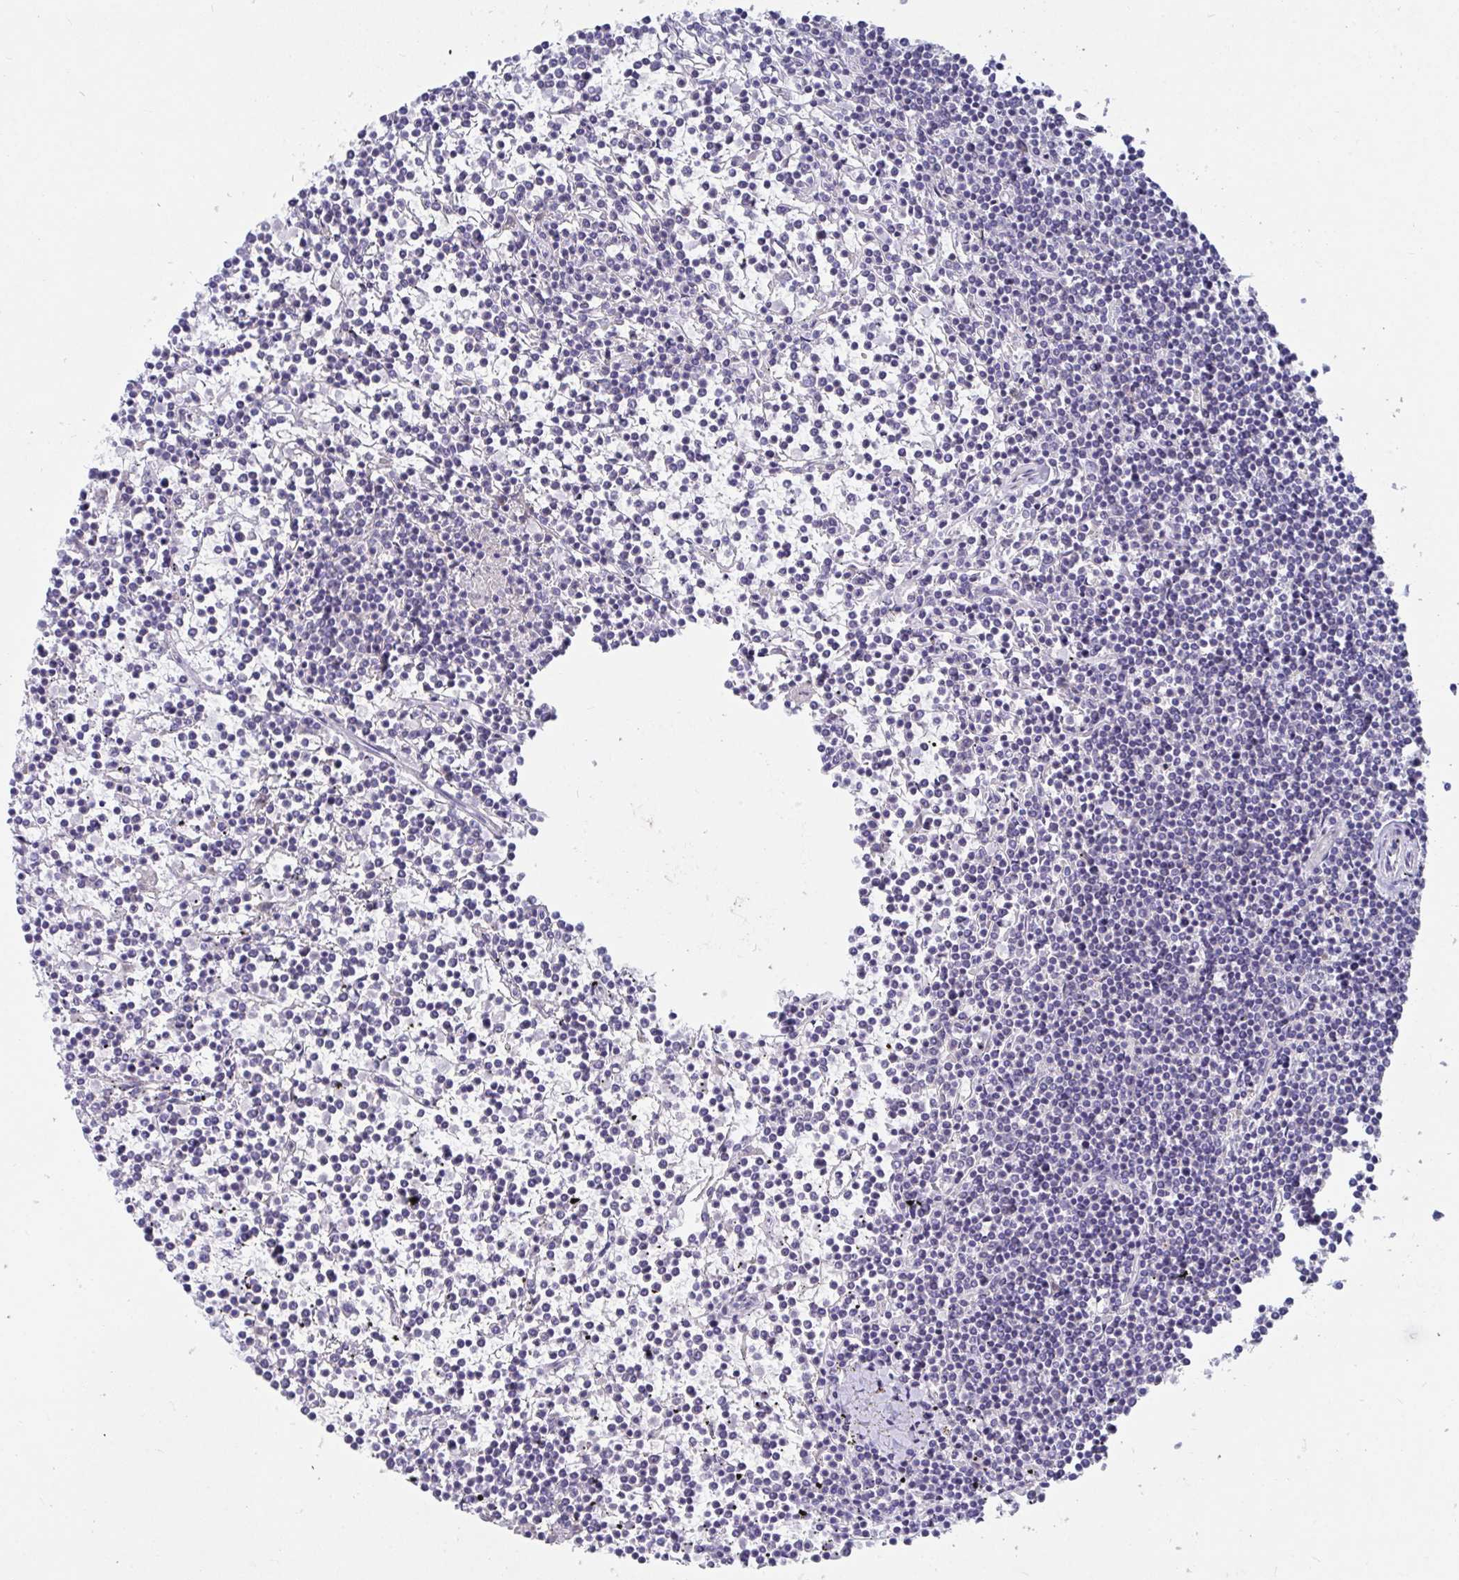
{"staining": {"intensity": "negative", "quantity": "none", "location": "none"}, "tissue": "lymphoma", "cell_type": "Tumor cells", "image_type": "cancer", "snomed": [{"axis": "morphology", "description": "Malignant lymphoma, non-Hodgkin's type, Low grade"}, {"axis": "topography", "description": "Spleen"}], "caption": "Immunohistochemistry (IHC) micrograph of neoplastic tissue: human low-grade malignant lymphoma, non-Hodgkin's type stained with DAB (3,3'-diaminobenzidine) demonstrates no significant protein staining in tumor cells.", "gene": "ZNF561", "patient": {"sex": "female", "age": 19}}